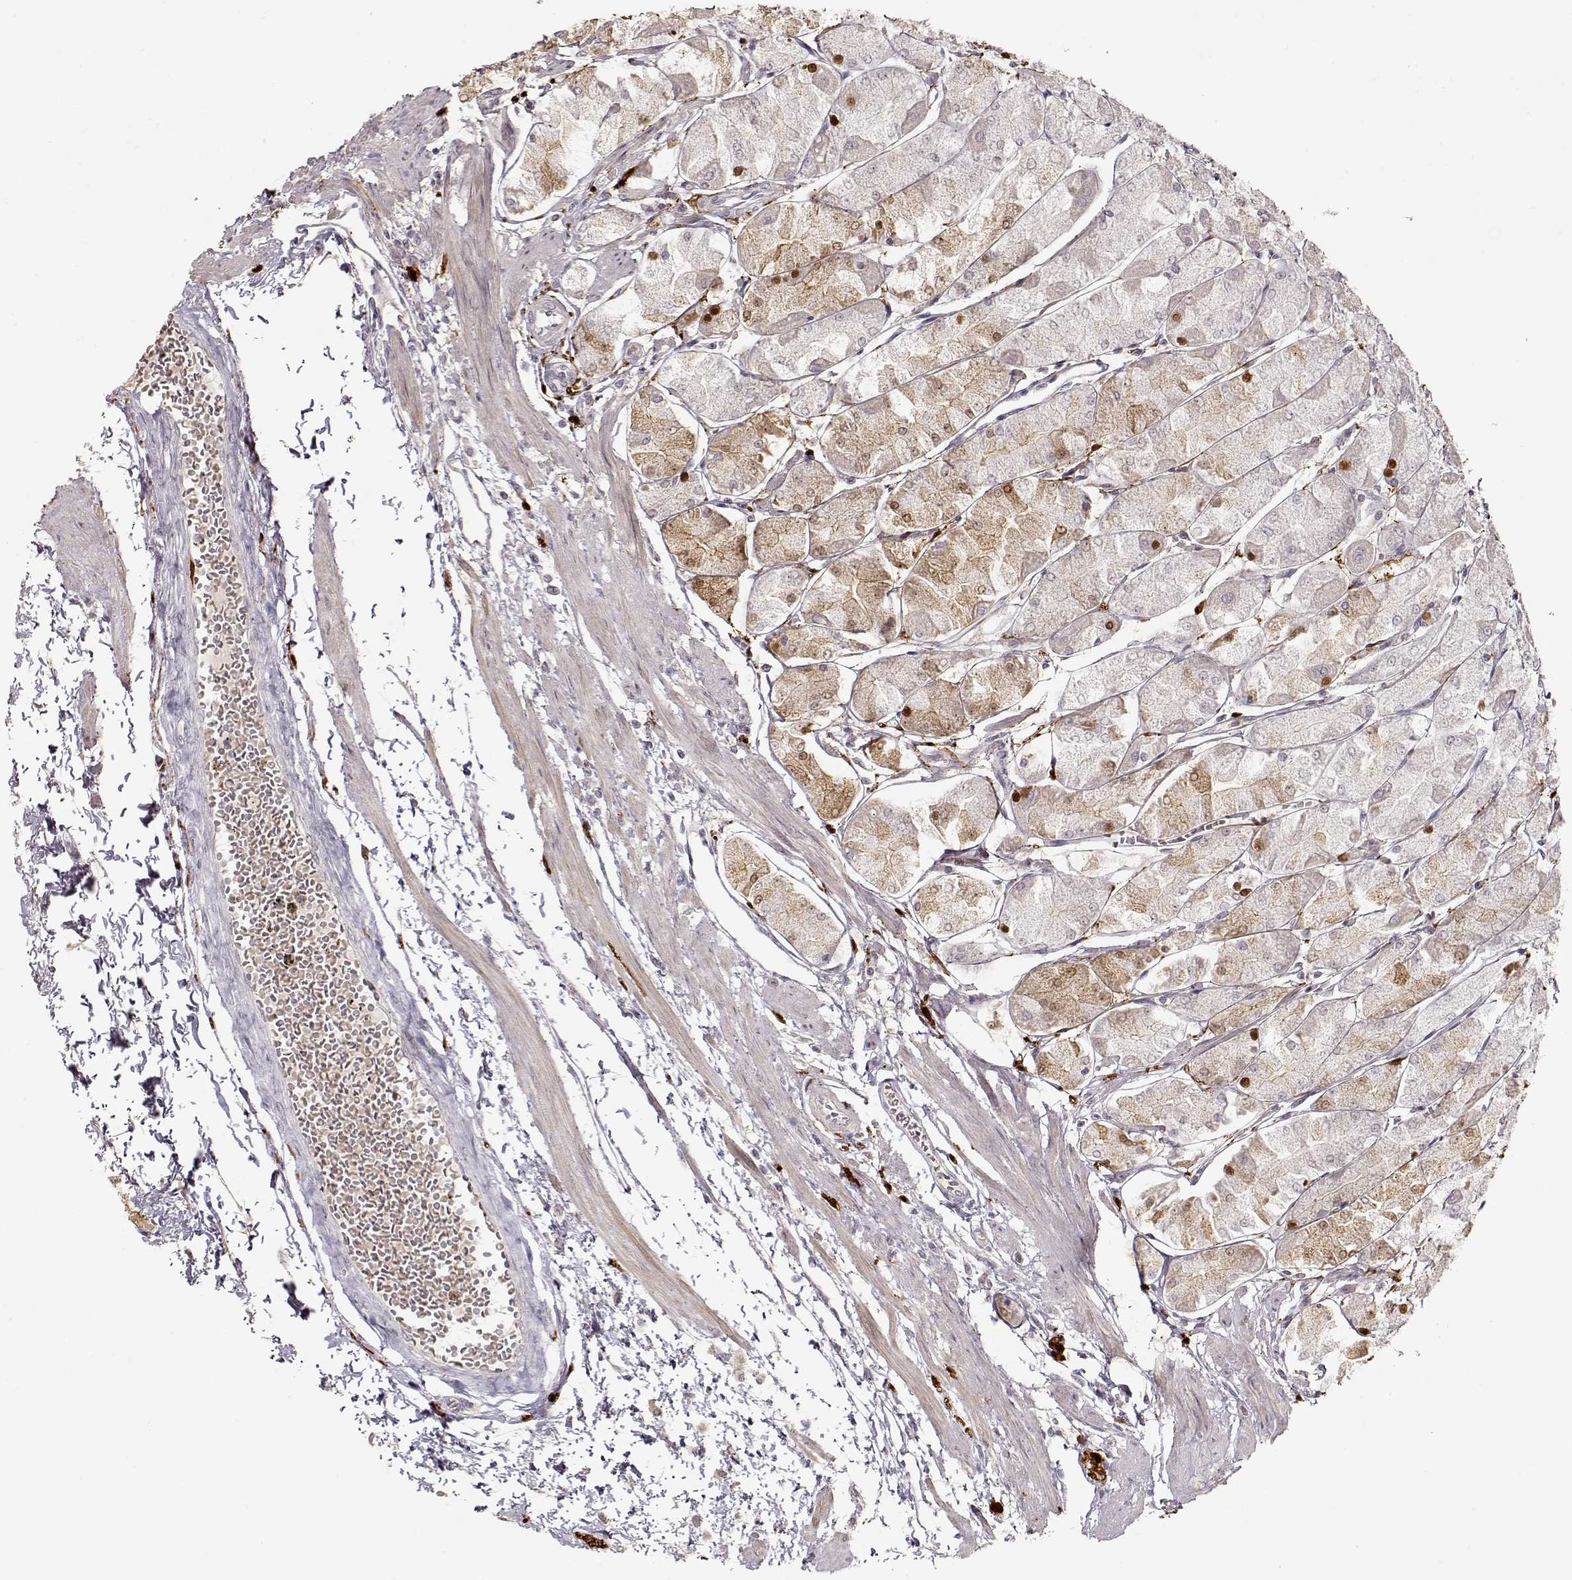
{"staining": {"intensity": "moderate", "quantity": "<25%", "location": "cytoplasmic/membranous"}, "tissue": "stomach", "cell_type": "Glandular cells", "image_type": "normal", "snomed": [{"axis": "morphology", "description": "Normal tissue, NOS"}, {"axis": "topography", "description": "Stomach, upper"}], "caption": "A high-resolution photomicrograph shows immunohistochemistry staining of benign stomach, which demonstrates moderate cytoplasmic/membranous positivity in about <25% of glandular cells.", "gene": "S100B", "patient": {"sex": "male", "age": 60}}